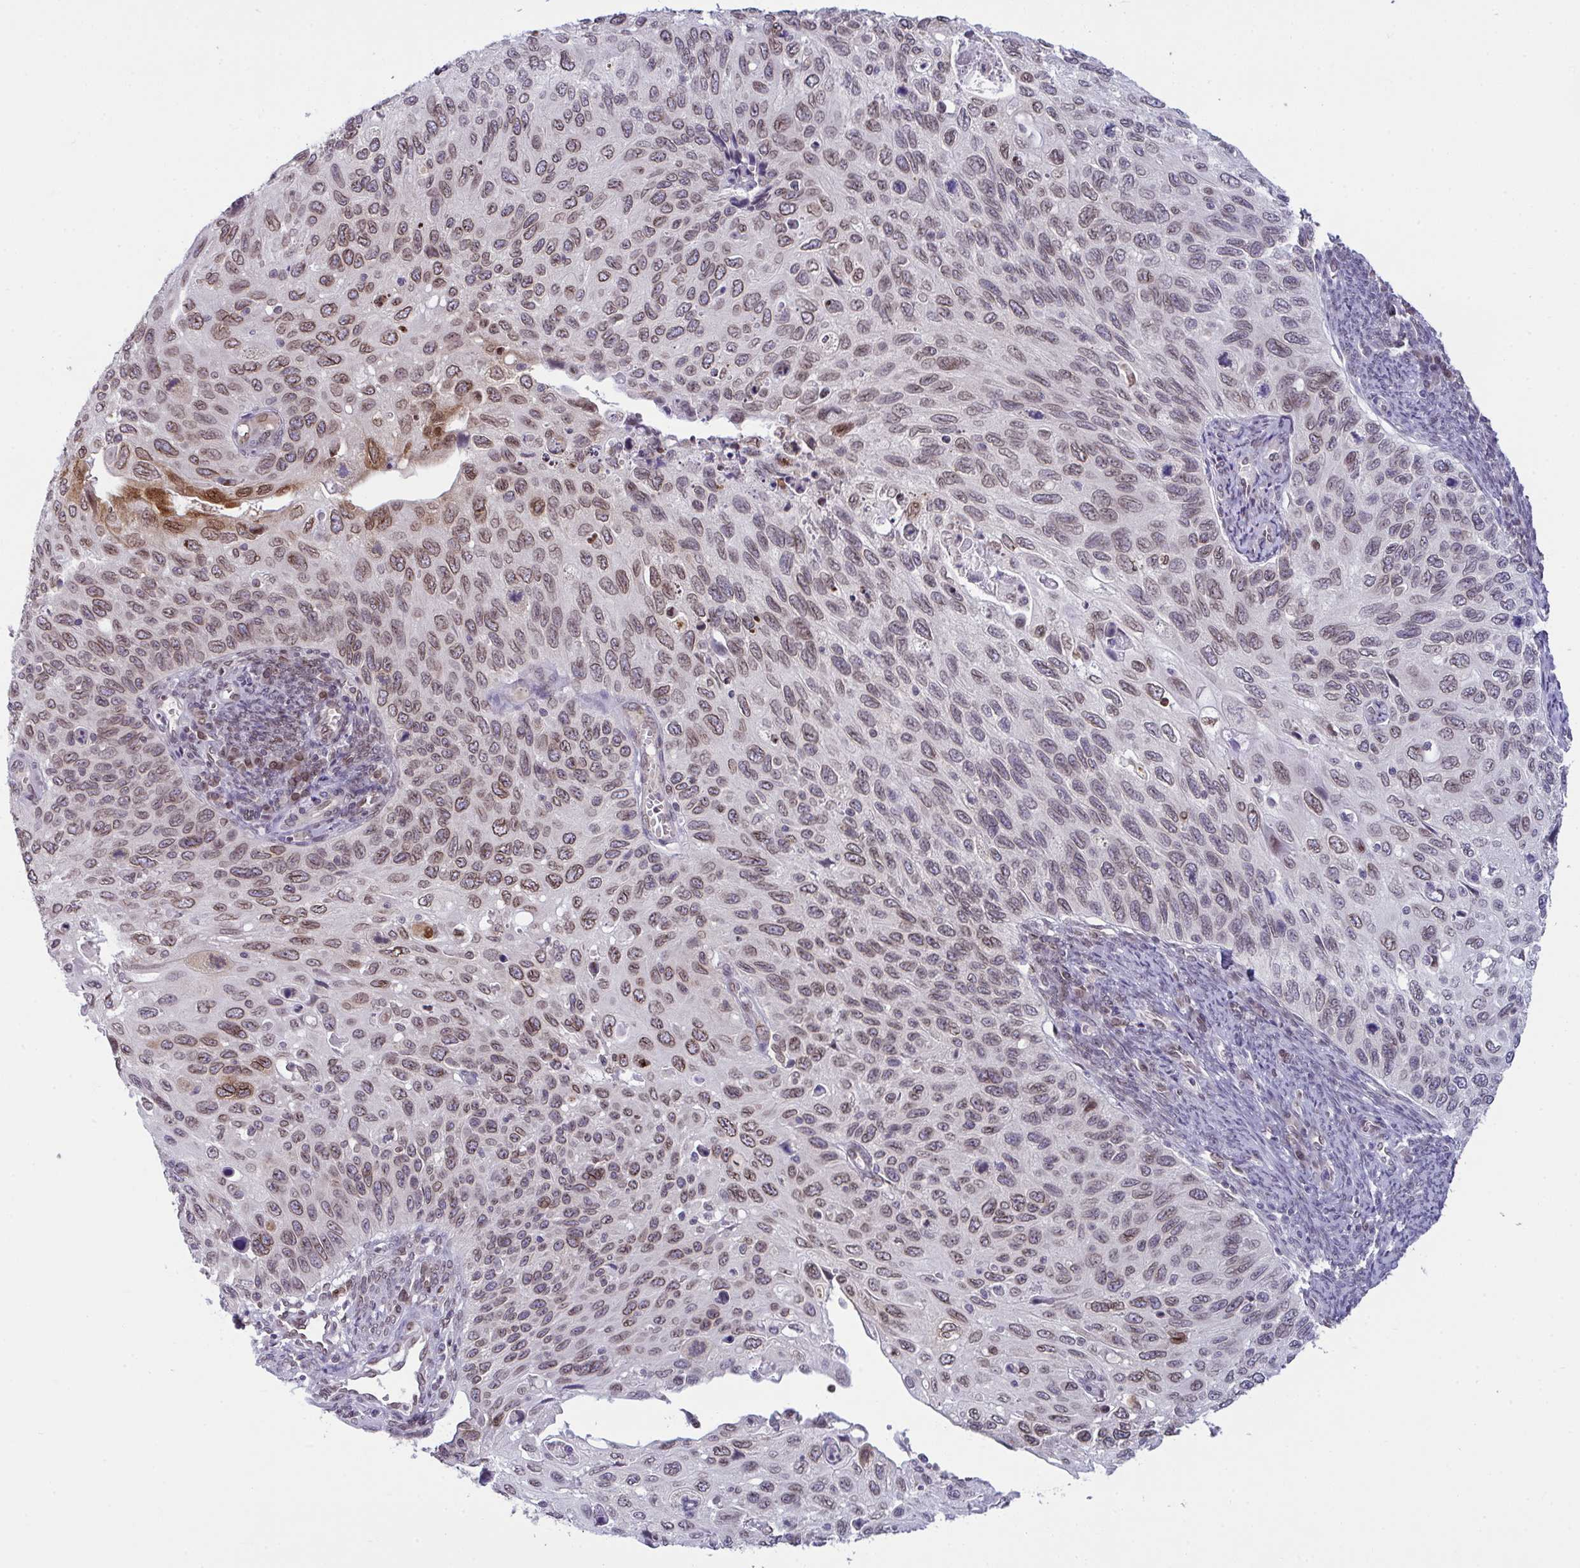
{"staining": {"intensity": "moderate", "quantity": "25%-75%", "location": "cytoplasmic/membranous,nuclear"}, "tissue": "cervical cancer", "cell_type": "Tumor cells", "image_type": "cancer", "snomed": [{"axis": "morphology", "description": "Squamous cell carcinoma, NOS"}, {"axis": "topography", "description": "Cervix"}], "caption": "Cervical cancer stained with a protein marker shows moderate staining in tumor cells.", "gene": "RANBP2", "patient": {"sex": "female", "age": 70}}